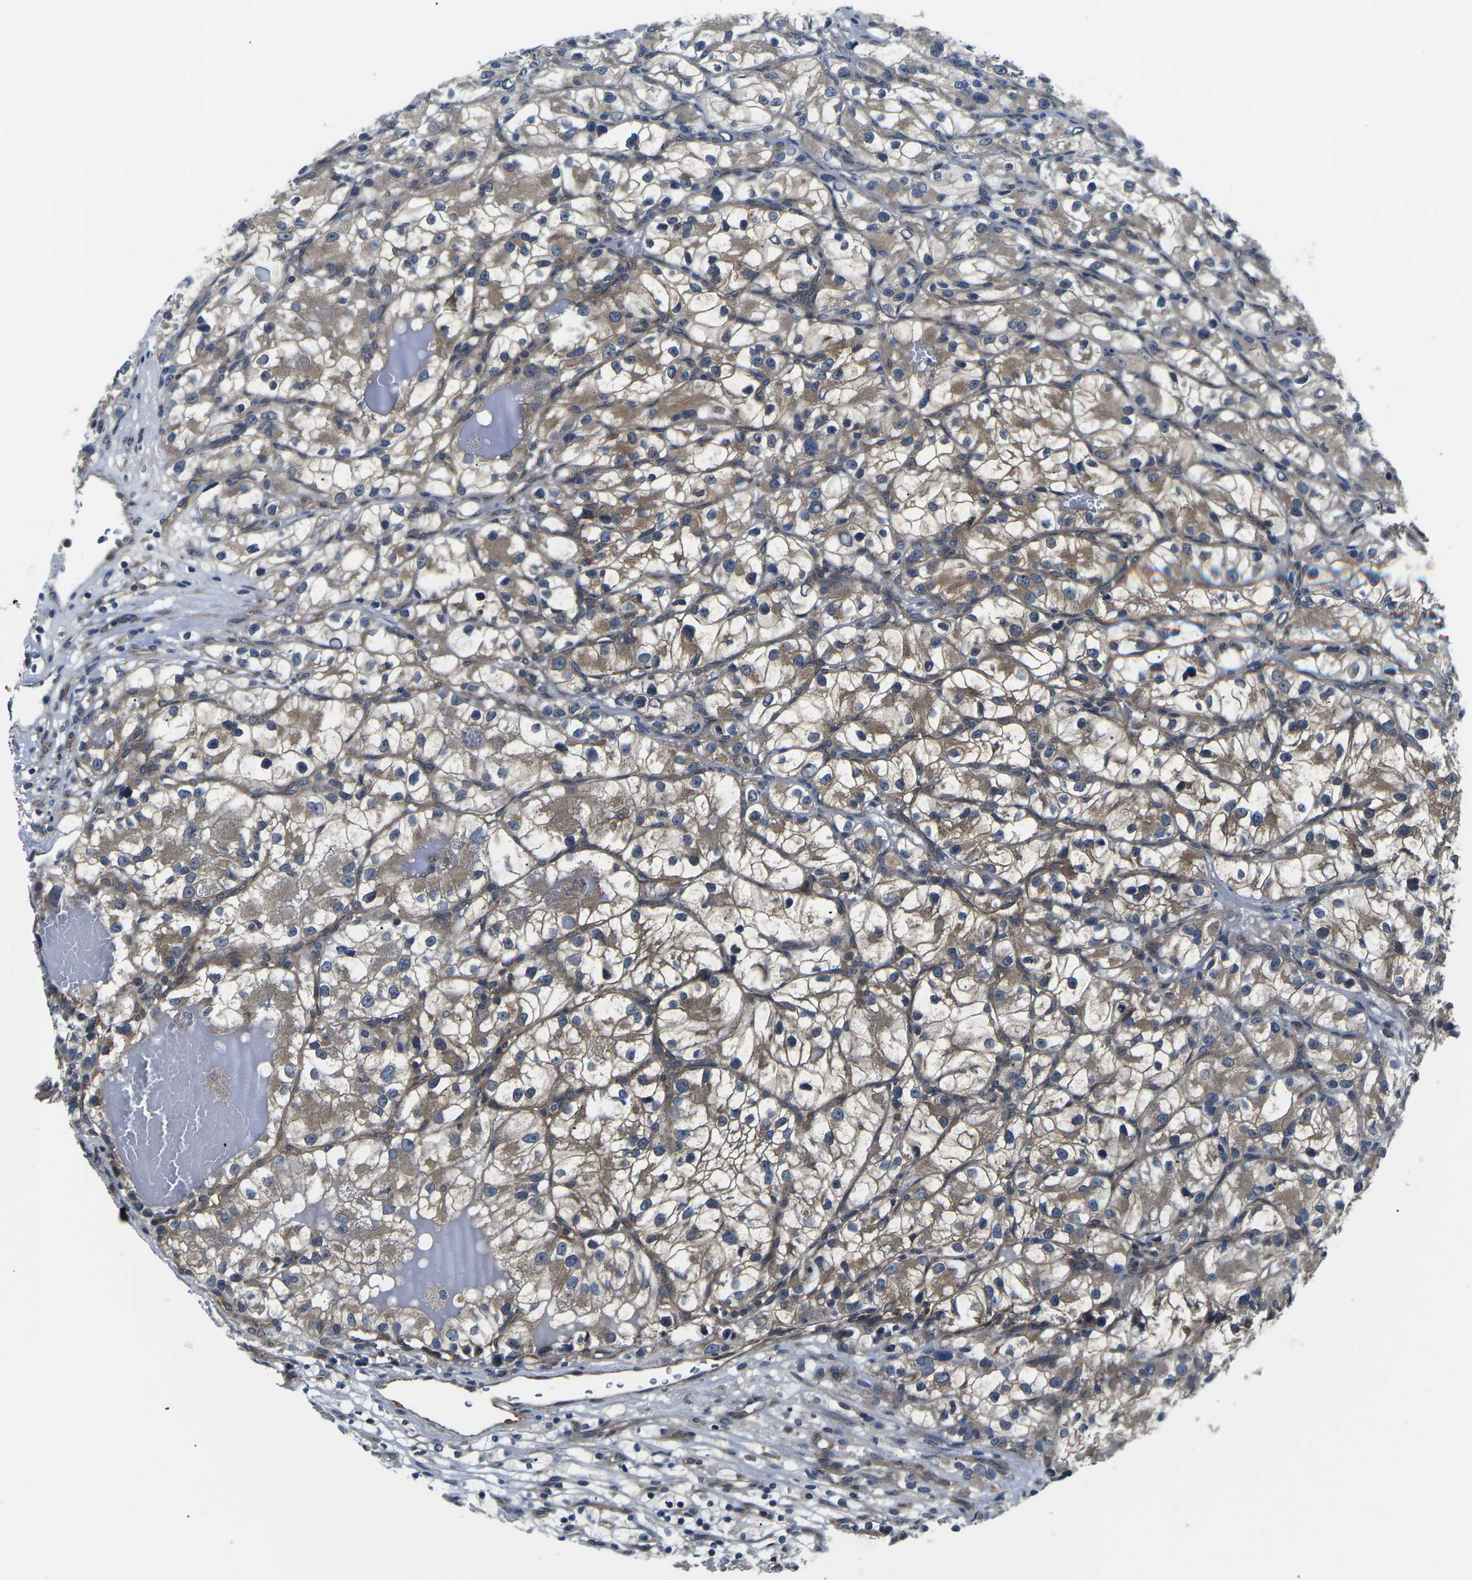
{"staining": {"intensity": "moderate", "quantity": ">75%", "location": "cytoplasmic/membranous"}, "tissue": "renal cancer", "cell_type": "Tumor cells", "image_type": "cancer", "snomed": [{"axis": "morphology", "description": "Adenocarcinoma, NOS"}, {"axis": "topography", "description": "Kidney"}], "caption": "Immunohistochemical staining of human renal cancer (adenocarcinoma) demonstrates medium levels of moderate cytoplasmic/membranous protein staining in approximately >75% of tumor cells. (brown staining indicates protein expression, while blue staining denotes nuclei).", "gene": "GSK3B", "patient": {"sex": "female", "age": 57}}